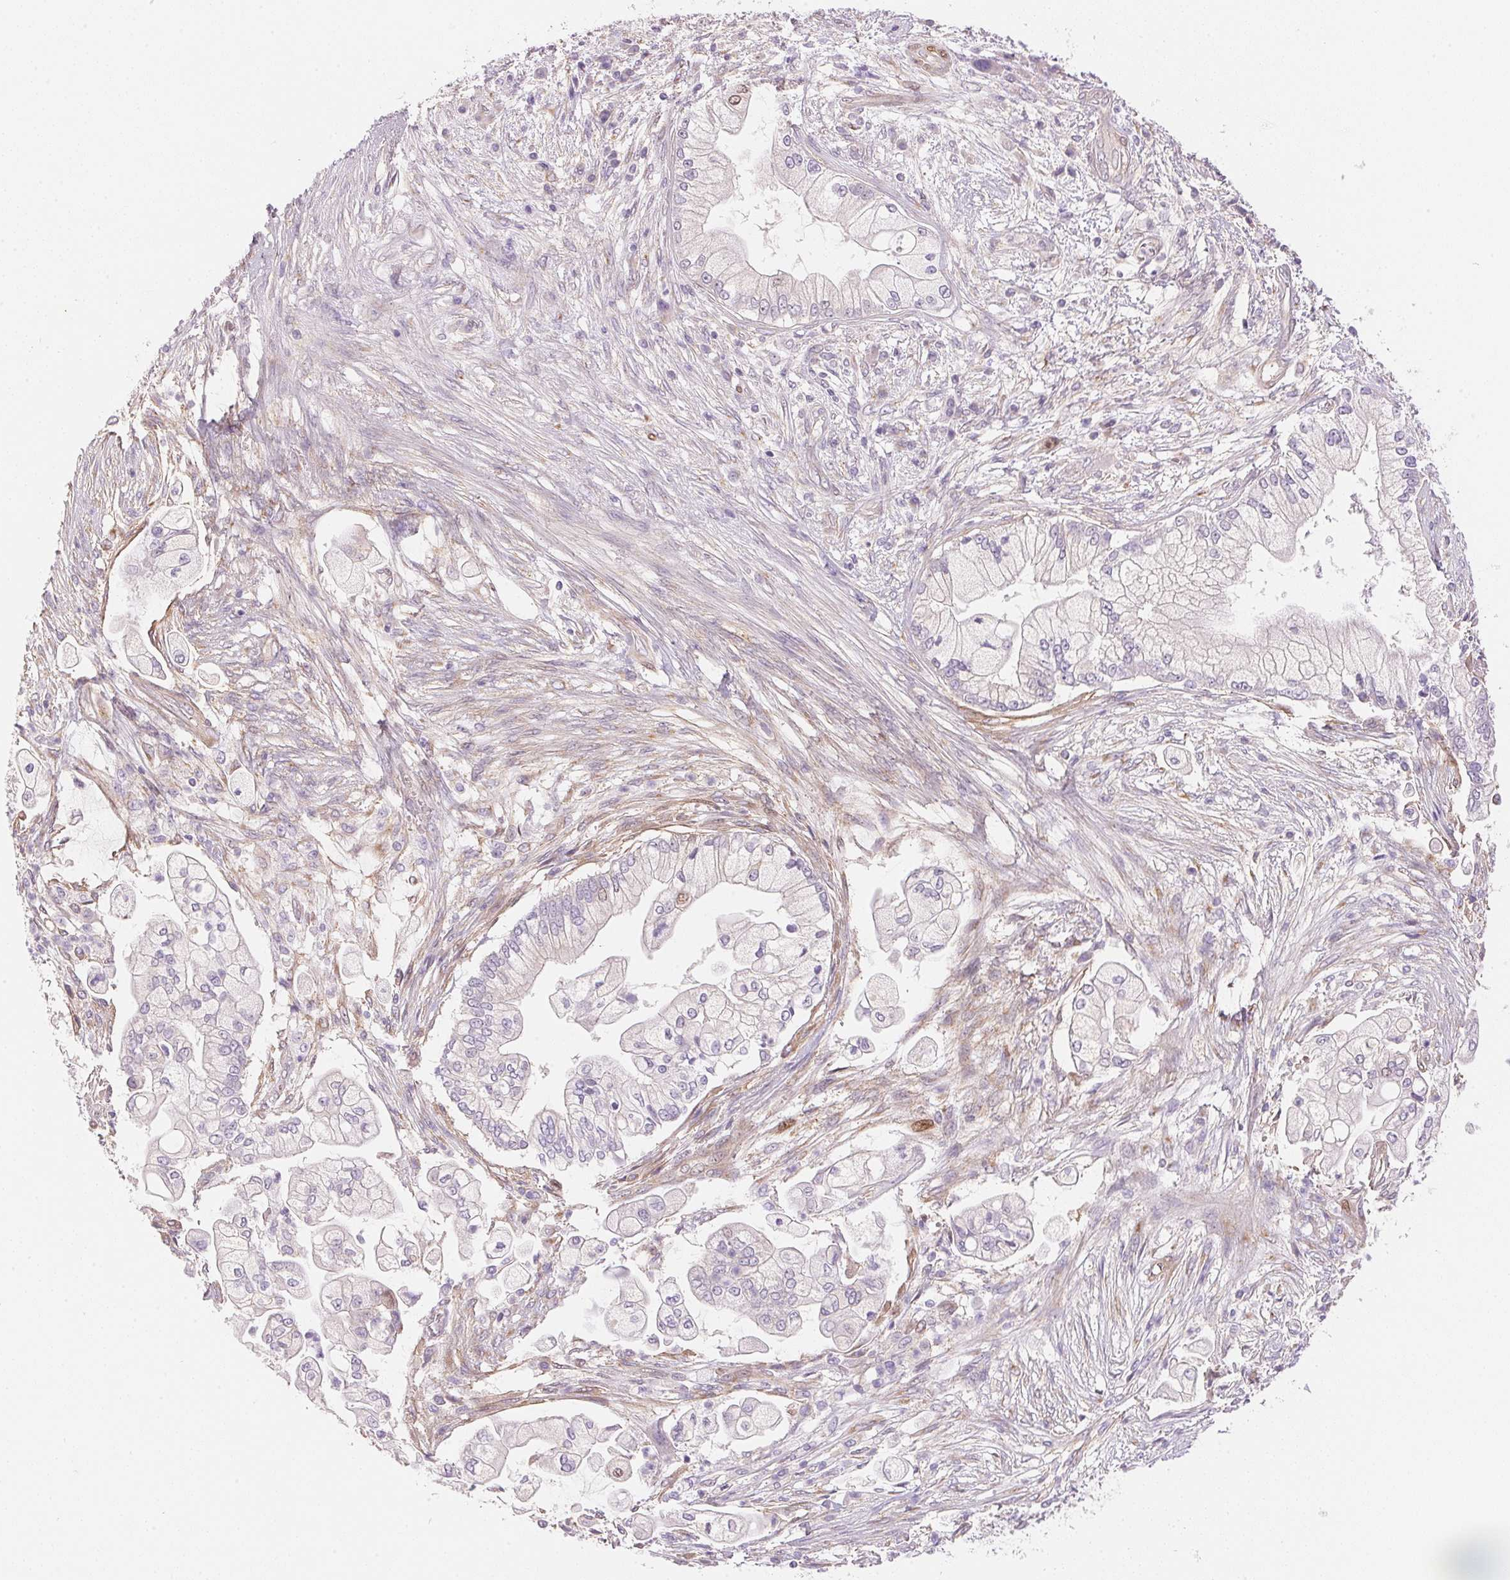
{"staining": {"intensity": "moderate", "quantity": "<25%", "location": "nuclear"}, "tissue": "pancreatic cancer", "cell_type": "Tumor cells", "image_type": "cancer", "snomed": [{"axis": "morphology", "description": "Adenocarcinoma, NOS"}, {"axis": "topography", "description": "Pancreas"}], "caption": "Brown immunohistochemical staining in human pancreatic adenocarcinoma exhibits moderate nuclear staining in about <25% of tumor cells.", "gene": "SMTN", "patient": {"sex": "female", "age": 69}}